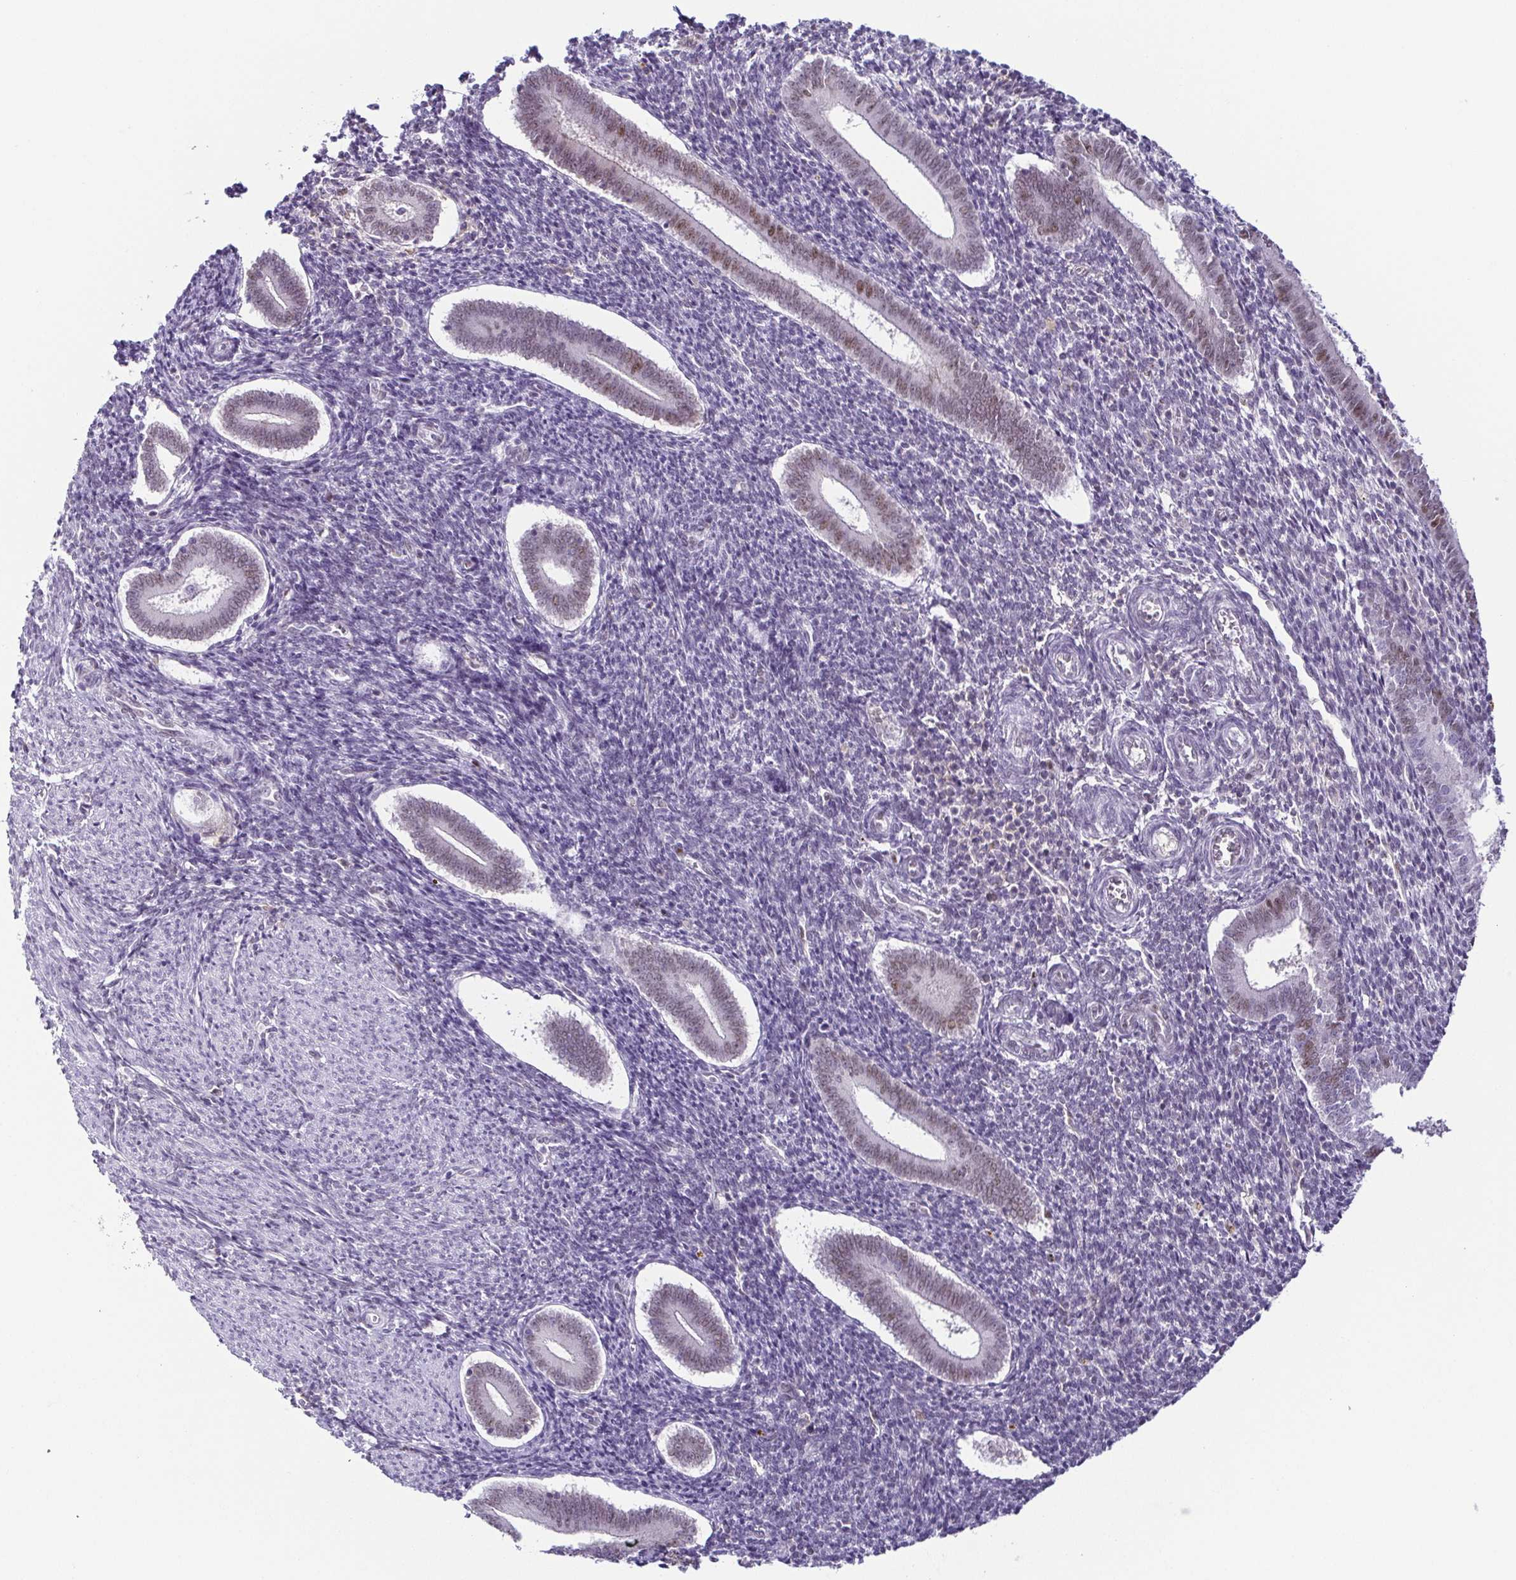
{"staining": {"intensity": "negative", "quantity": "none", "location": "none"}, "tissue": "endometrium", "cell_type": "Cells in endometrial stroma", "image_type": "normal", "snomed": [{"axis": "morphology", "description": "Normal tissue, NOS"}, {"axis": "topography", "description": "Endometrium"}], "caption": "This histopathology image is of benign endometrium stained with immunohistochemistry (IHC) to label a protein in brown with the nuclei are counter-stained blue. There is no positivity in cells in endometrial stroma. The staining is performed using DAB brown chromogen with nuclei counter-stained in using hematoxylin.", "gene": "TCF3", "patient": {"sex": "female", "age": 25}}